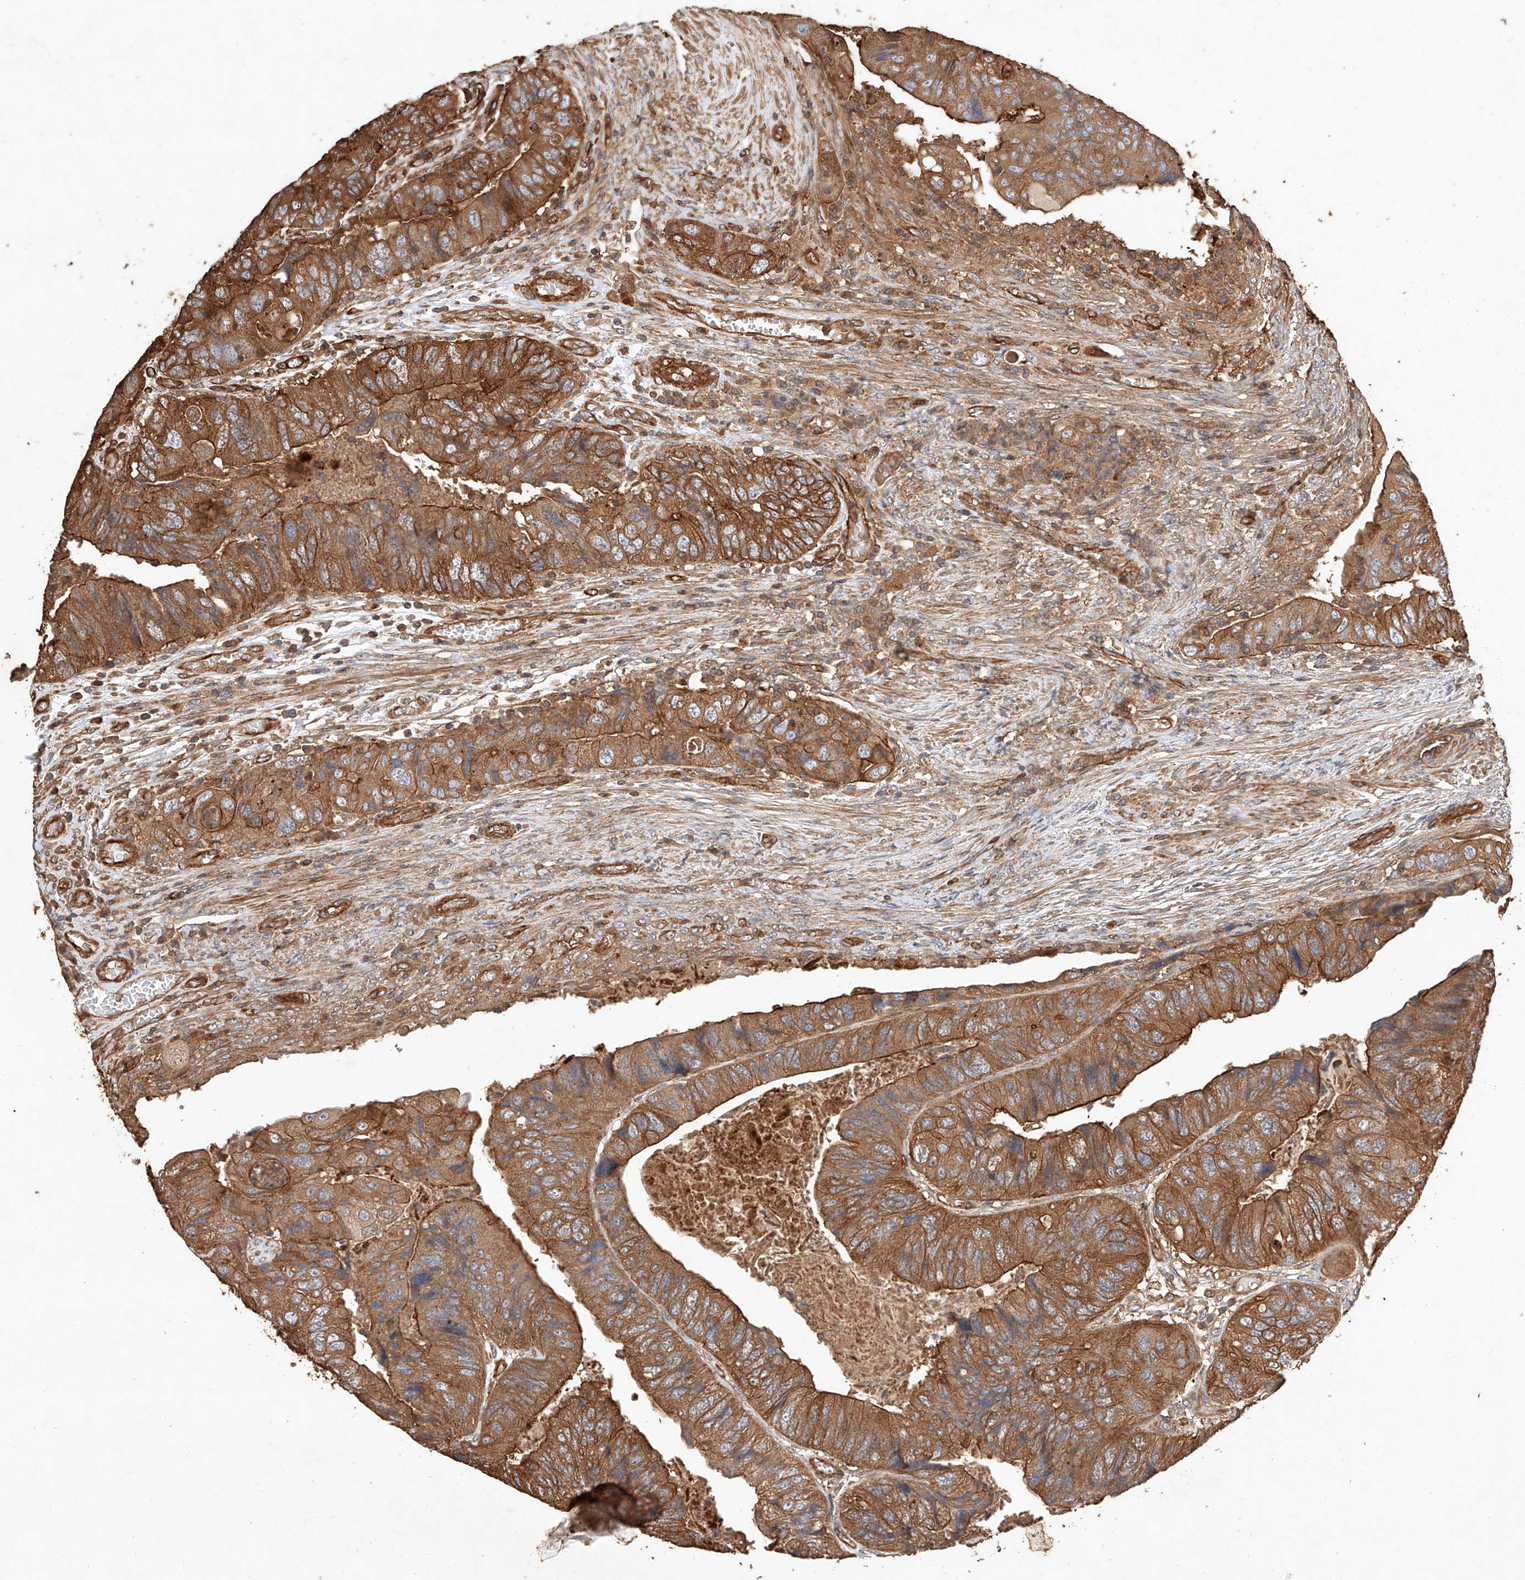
{"staining": {"intensity": "moderate", "quantity": ">75%", "location": "cytoplasmic/membranous"}, "tissue": "colorectal cancer", "cell_type": "Tumor cells", "image_type": "cancer", "snomed": [{"axis": "morphology", "description": "Adenocarcinoma, NOS"}, {"axis": "topography", "description": "Rectum"}], "caption": "Tumor cells reveal medium levels of moderate cytoplasmic/membranous expression in approximately >75% of cells in human colorectal adenocarcinoma.", "gene": "GHDC", "patient": {"sex": "male", "age": 63}}